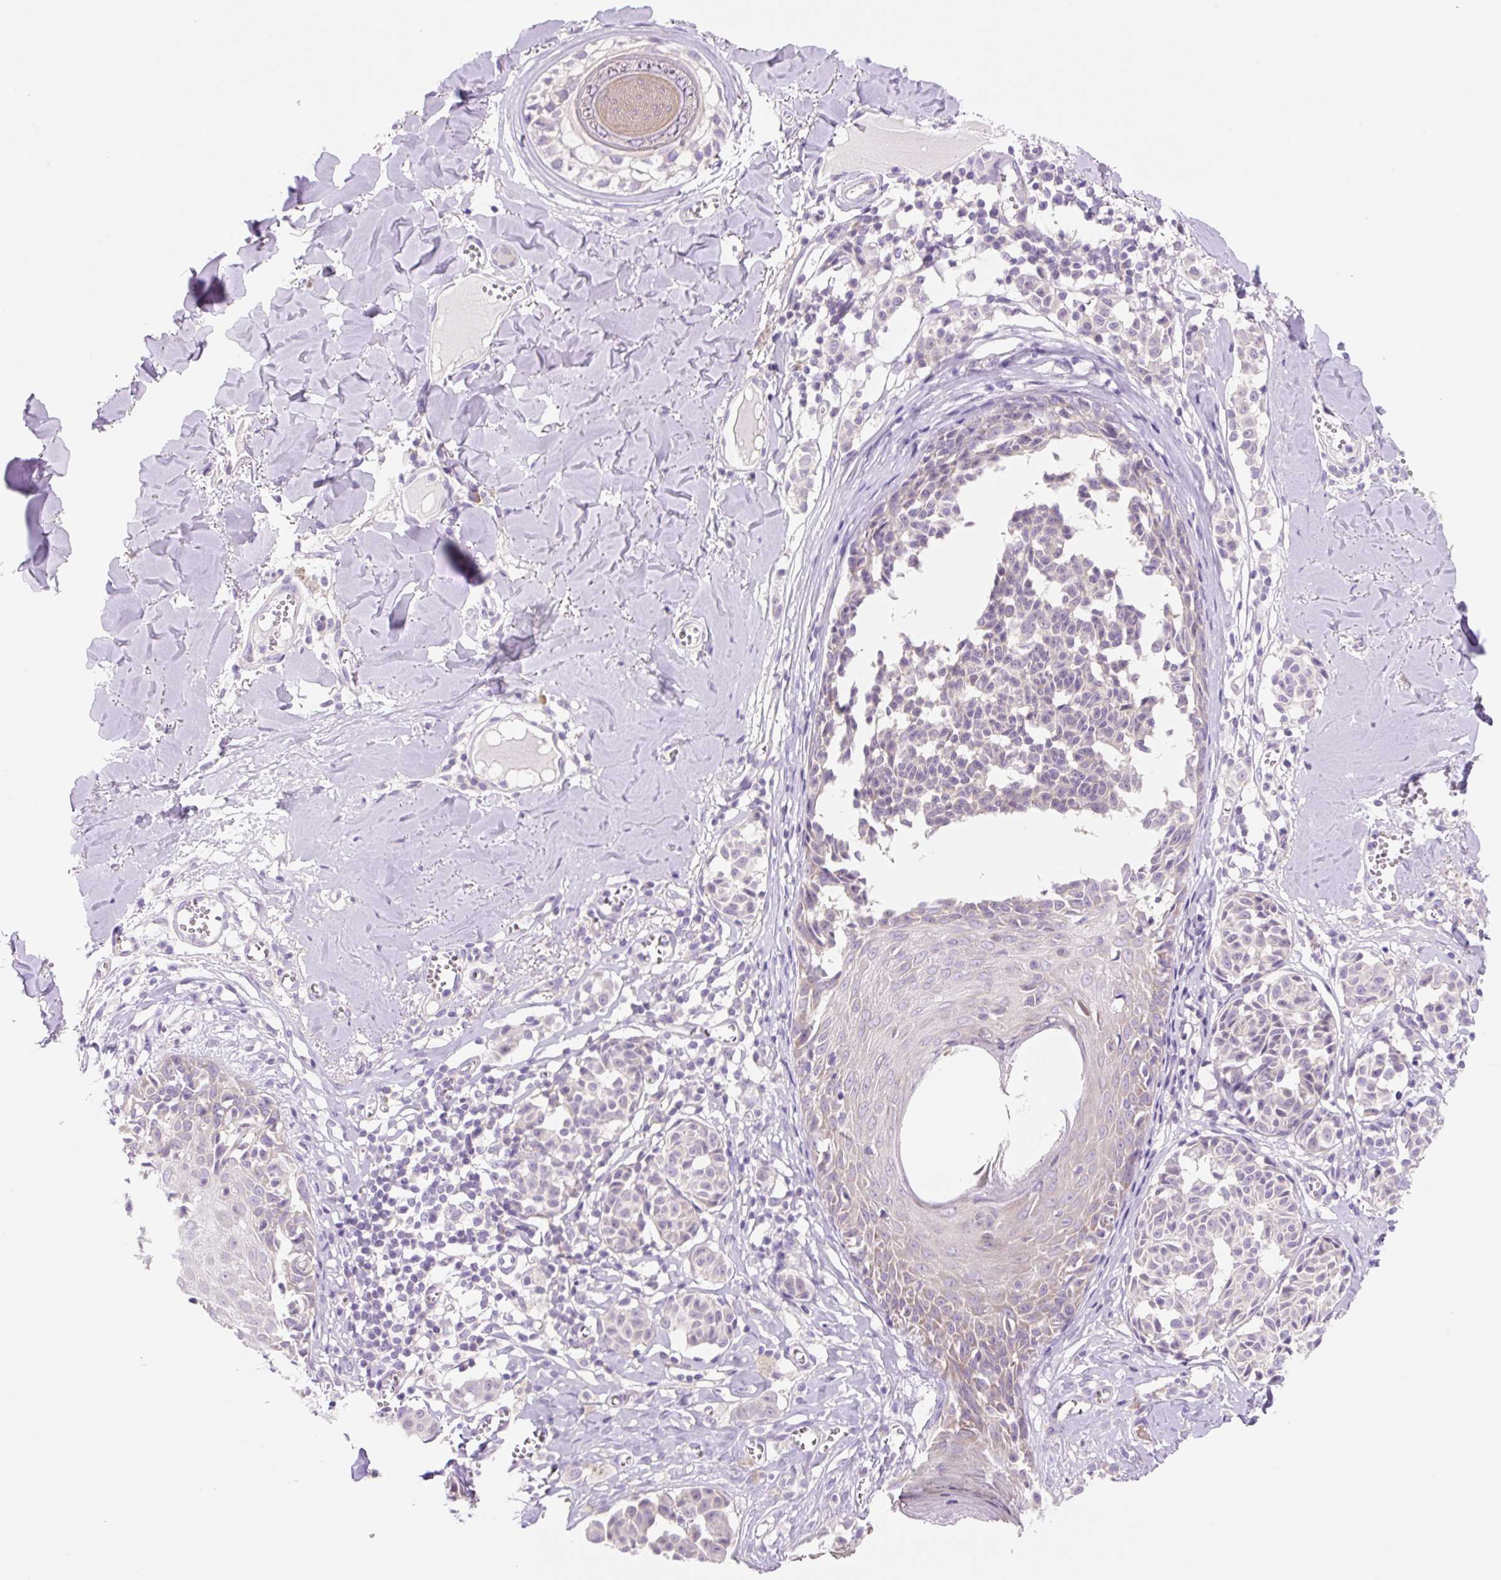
{"staining": {"intensity": "negative", "quantity": "none", "location": "none"}, "tissue": "melanoma", "cell_type": "Tumor cells", "image_type": "cancer", "snomed": [{"axis": "morphology", "description": "Malignant melanoma, NOS"}, {"axis": "topography", "description": "Skin"}], "caption": "Tumor cells show no significant protein staining in malignant melanoma.", "gene": "CELF6", "patient": {"sex": "female", "age": 43}}